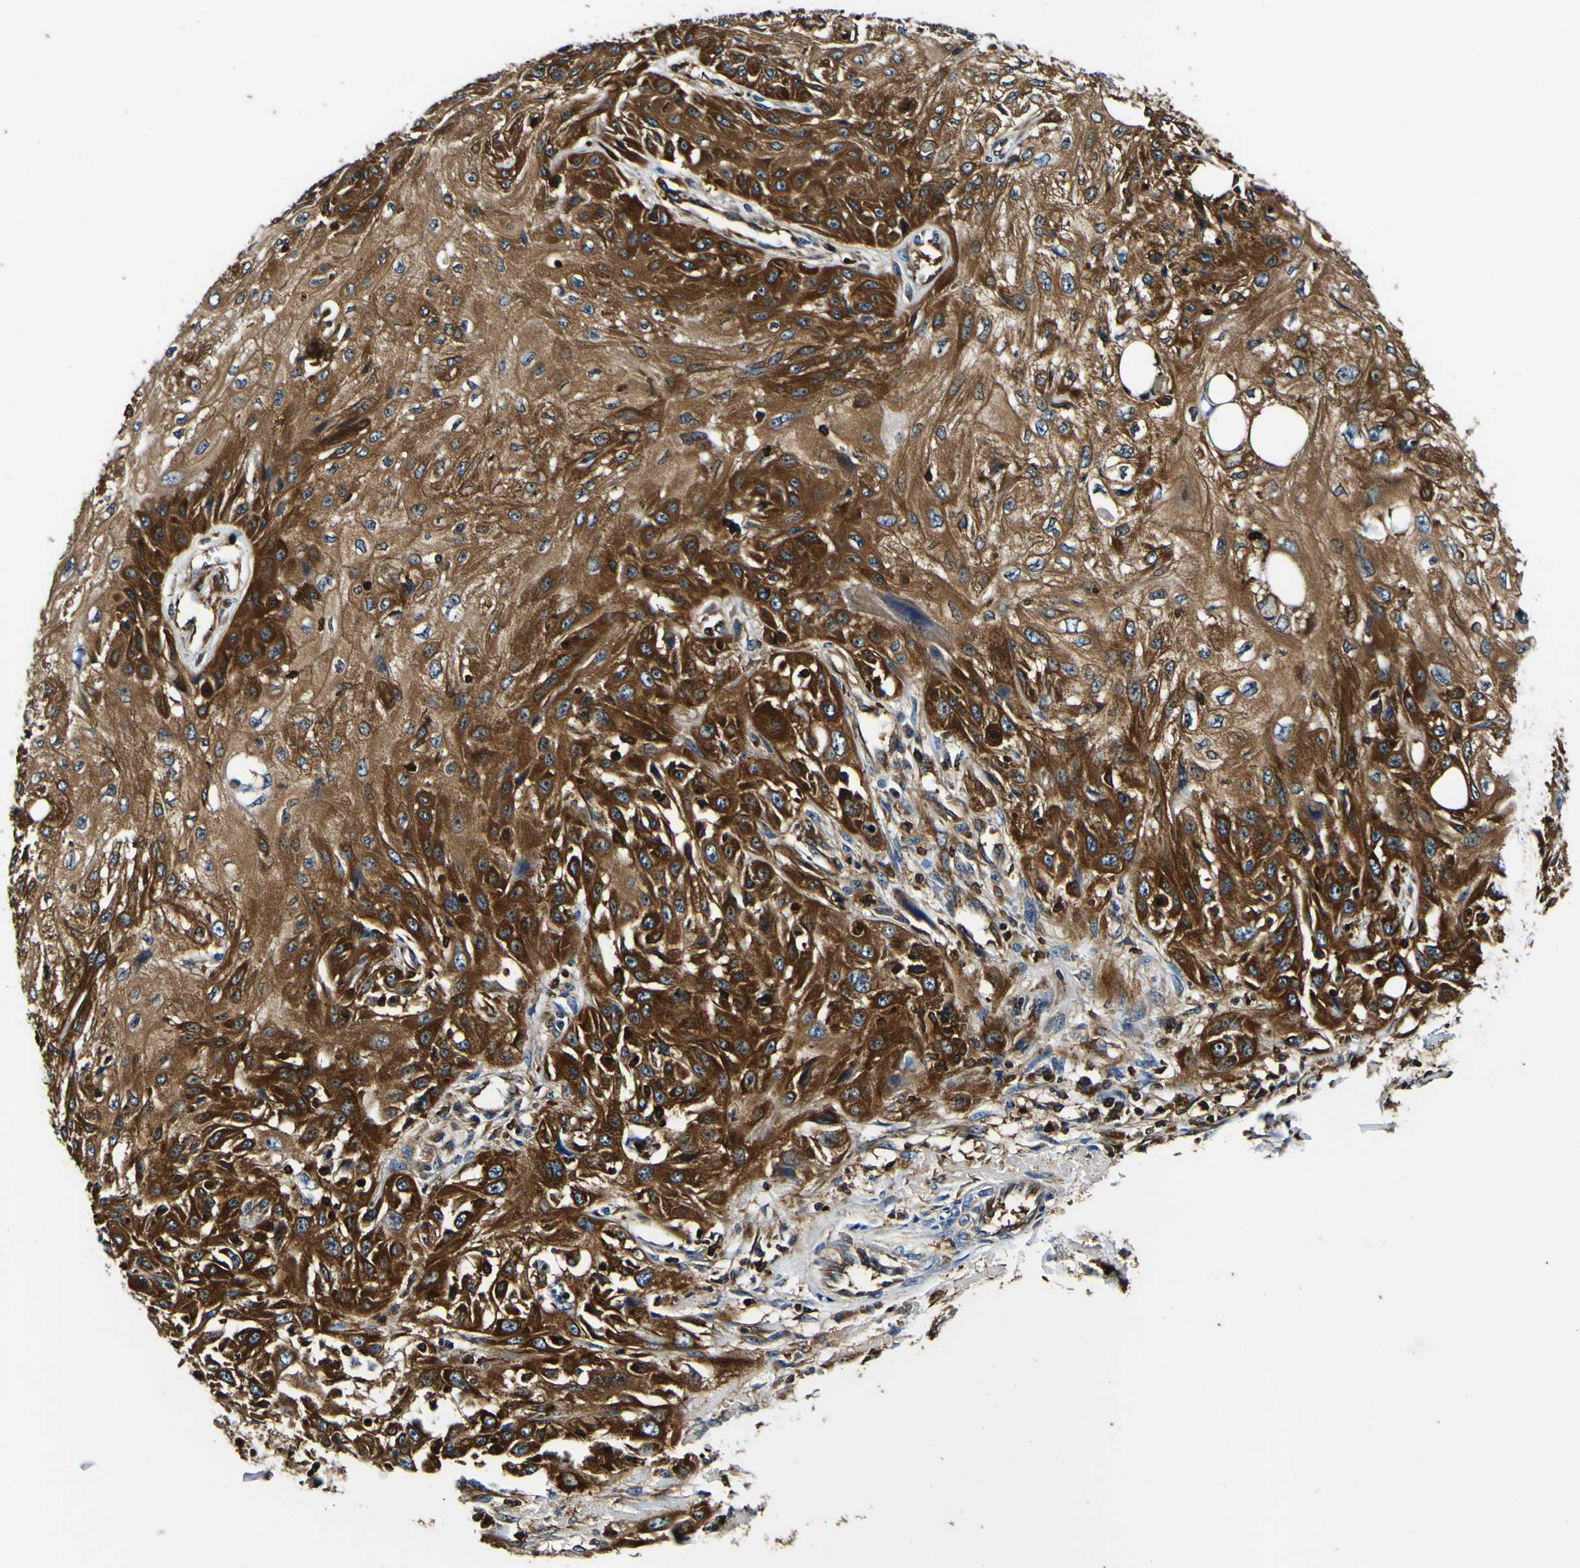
{"staining": {"intensity": "strong", "quantity": ">75%", "location": "cytoplasmic/membranous"}, "tissue": "skin cancer", "cell_type": "Tumor cells", "image_type": "cancer", "snomed": [{"axis": "morphology", "description": "Squamous cell carcinoma, NOS"}, {"axis": "topography", "description": "Skin"}], "caption": "Approximately >75% of tumor cells in human skin cancer (squamous cell carcinoma) exhibit strong cytoplasmic/membranous protein staining as visualized by brown immunohistochemical staining.", "gene": "RHOT2", "patient": {"sex": "male", "age": 75}}